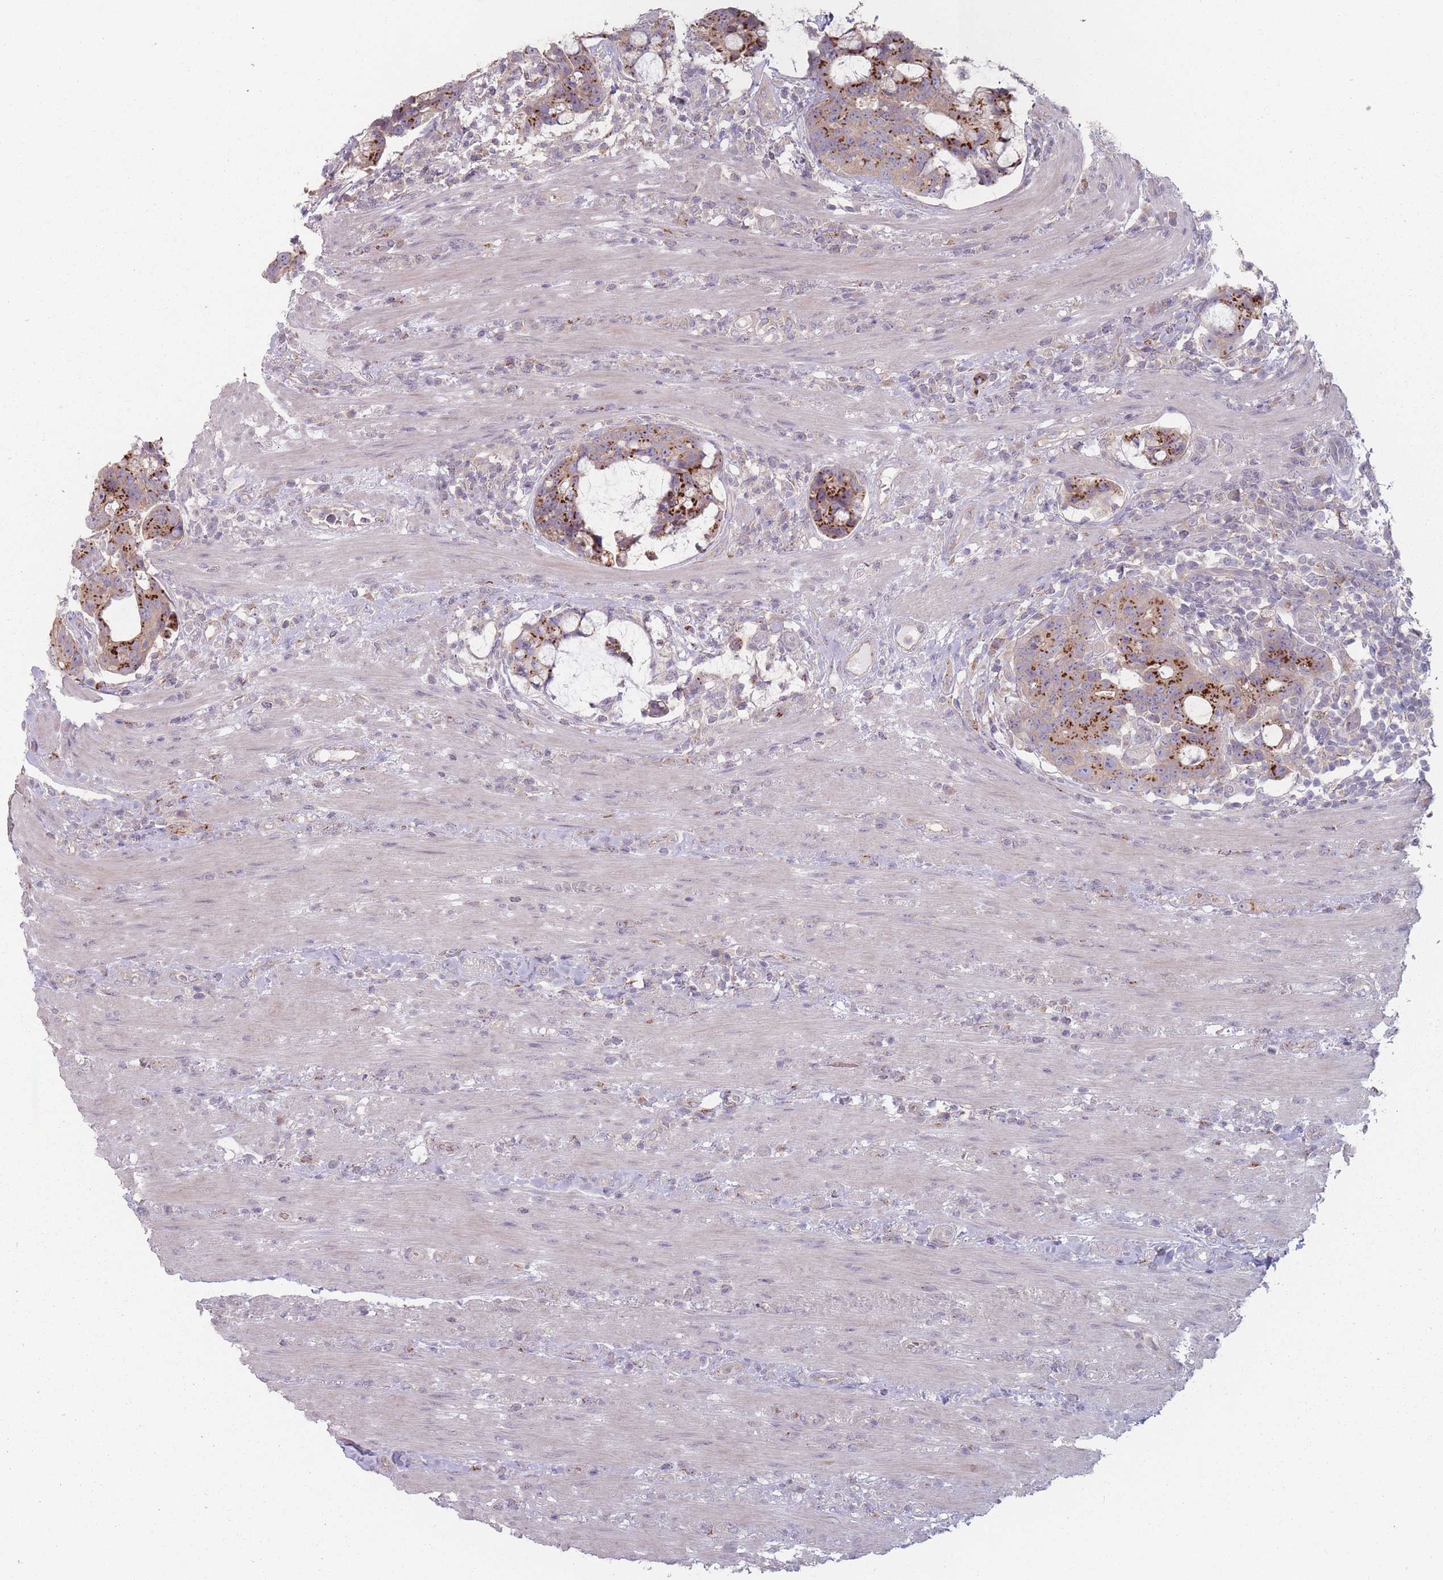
{"staining": {"intensity": "moderate", "quantity": ">75%", "location": "cytoplasmic/membranous"}, "tissue": "colorectal cancer", "cell_type": "Tumor cells", "image_type": "cancer", "snomed": [{"axis": "morphology", "description": "Adenocarcinoma, NOS"}, {"axis": "topography", "description": "Colon"}], "caption": "This micrograph demonstrates adenocarcinoma (colorectal) stained with immunohistochemistry (IHC) to label a protein in brown. The cytoplasmic/membranous of tumor cells show moderate positivity for the protein. Nuclei are counter-stained blue.", "gene": "AKAIN1", "patient": {"sex": "female", "age": 82}}